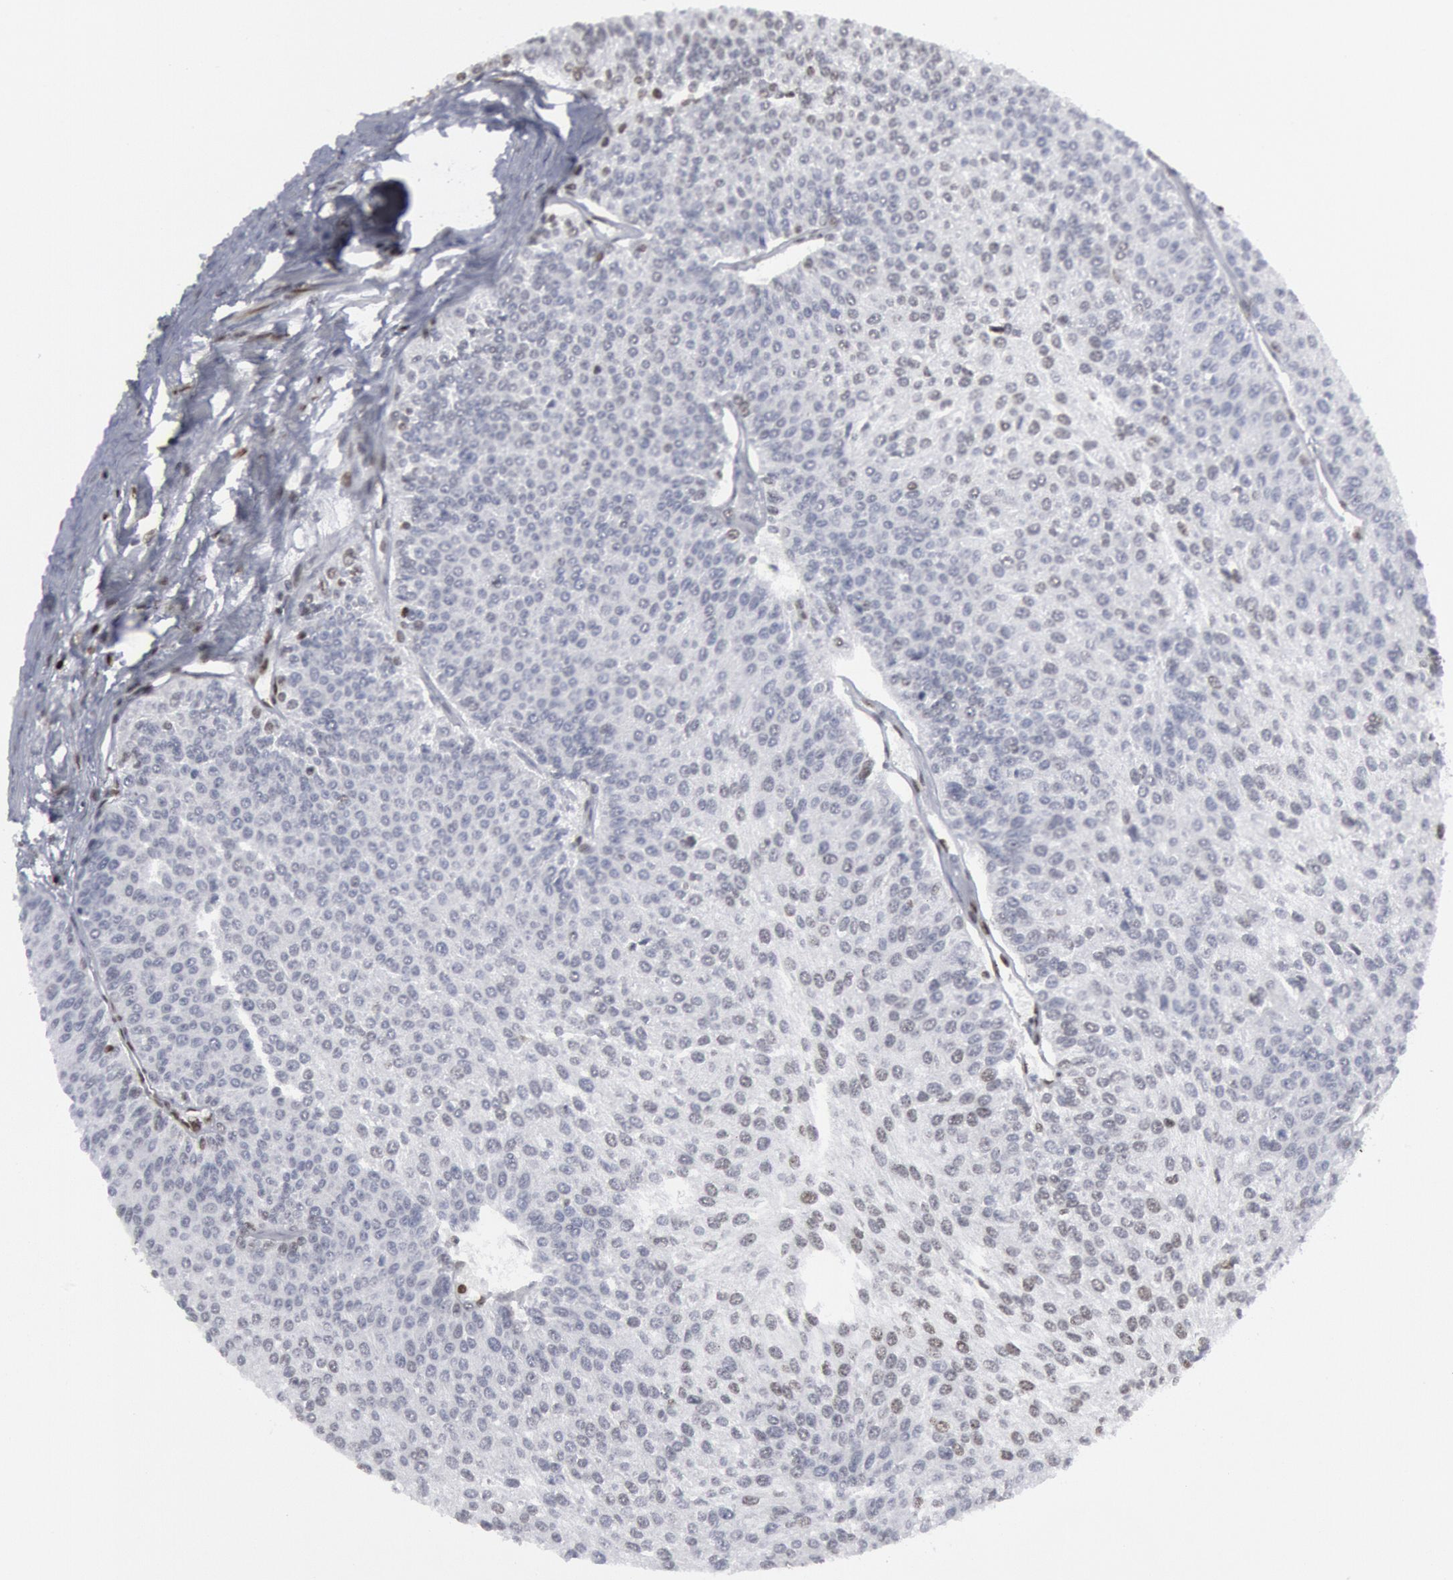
{"staining": {"intensity": "negative", "quantity": "none", "location": "none"}, "tissue": "urothelial cancer", "cell_type": "Tumor cells", "image_type": "cancer", "snomed": [{"axis": "morphology", "description": "Urothelial carcinoma, Low grade"}, {"axis": "topography", "description": "Urinary bladder"}], "caption": "Urothelial carcinoma (low-grade) was stained to show a protein in brown. There is no significant expression in tumor cells.", "gene": "MECP2", "patient": {"sex": "female", "age": 73}}